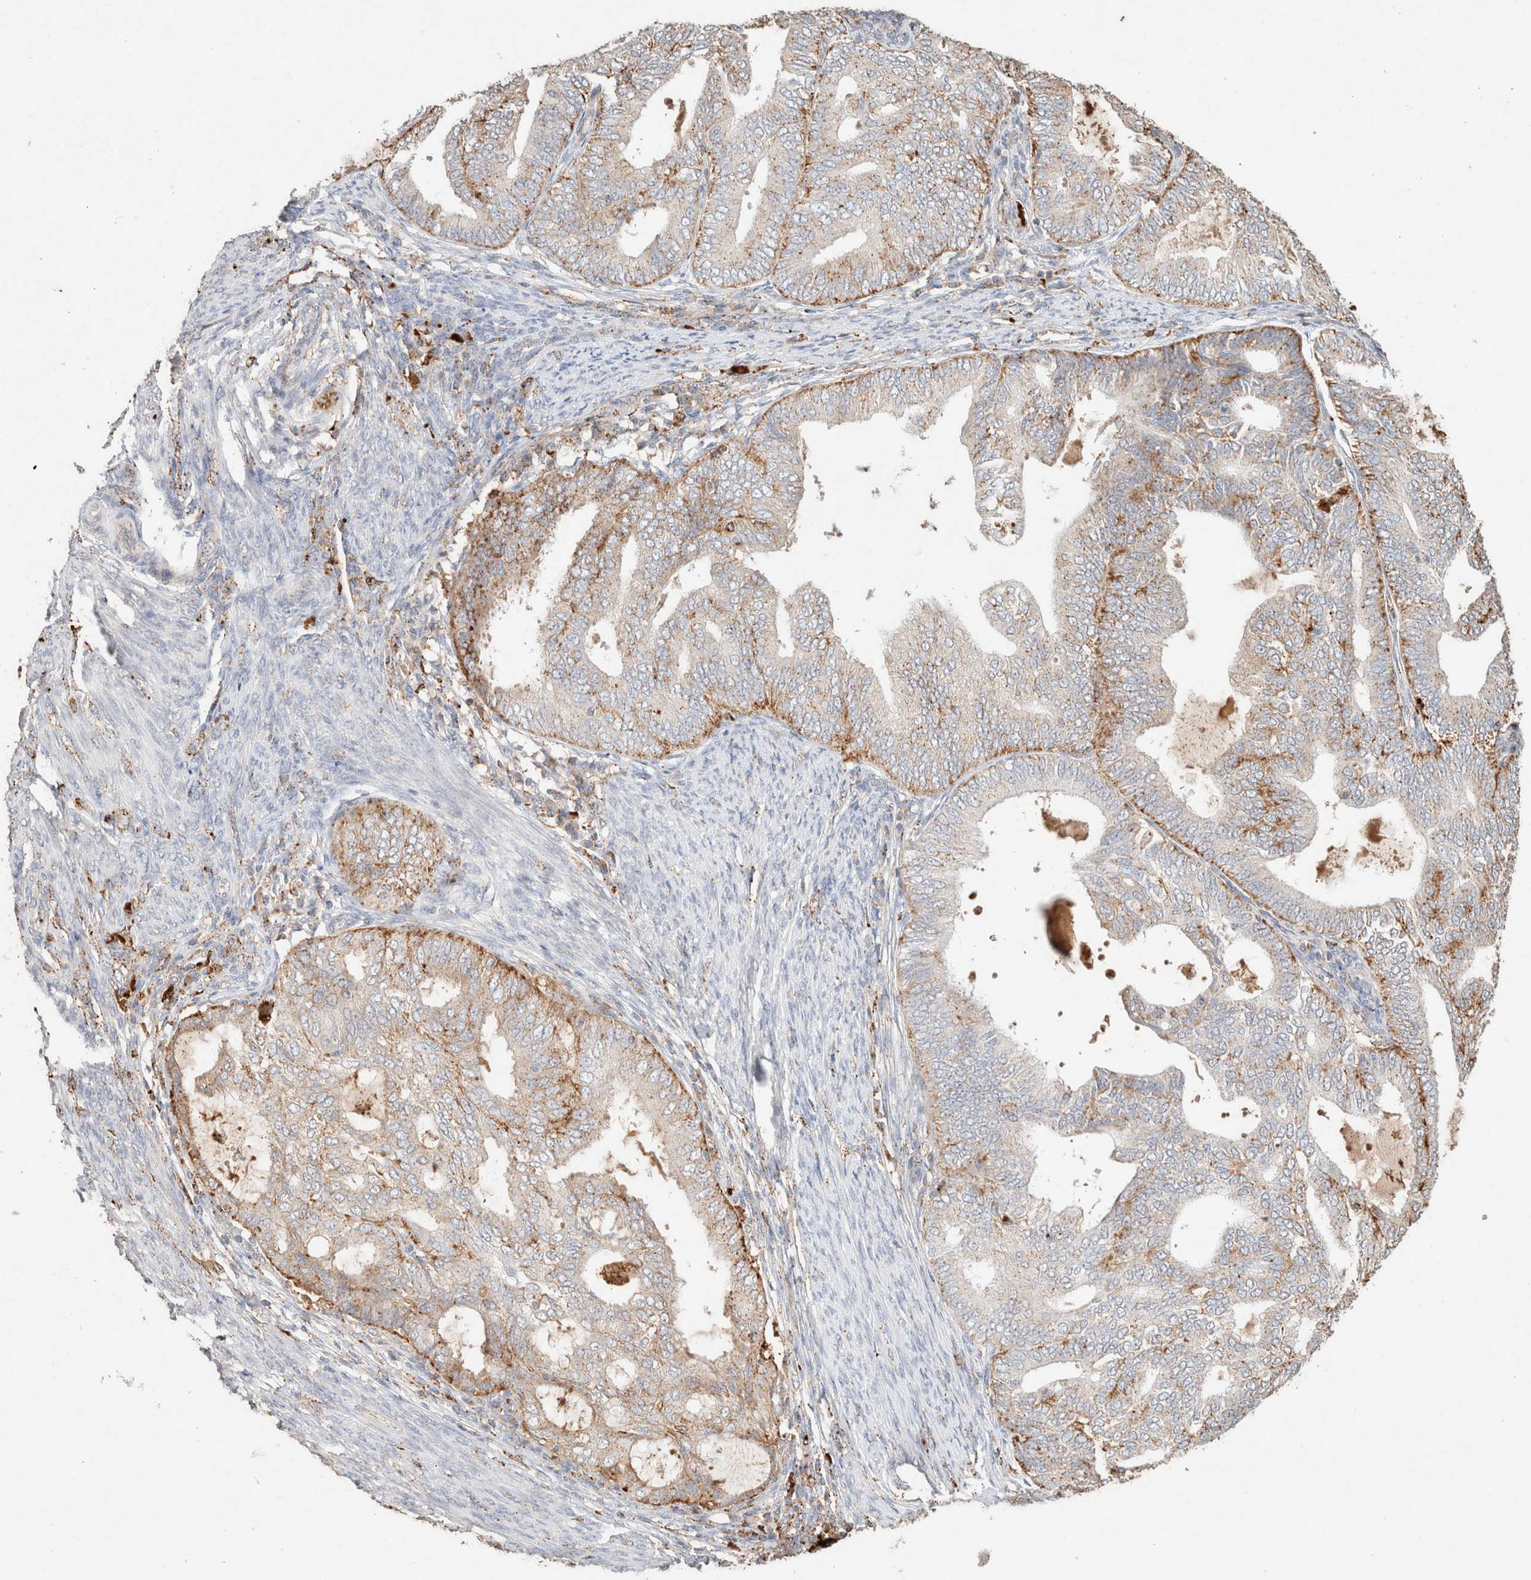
{"staining": {"intensity": "moderate", "quantity": "<25%", "location": "cytoplasmic/membranous"}, "tissue": "endometrial cancer", "cell_type": "Tumor cells", "image_type": "cancer", "snomed": [{"axis": "morphology", "description": "Adenocarcinoma, NOS"}, {"axis": "topography", "description": "Endometrium"}], "caption": "Immunohistochemical staining of adenocarcinoma (endometrial) reveals moderate cytoplasmic/membranous protein staining in about <25% of tumor cells.", "gene": "CTSC", "patient": {"sex": "female", "age": 58}}